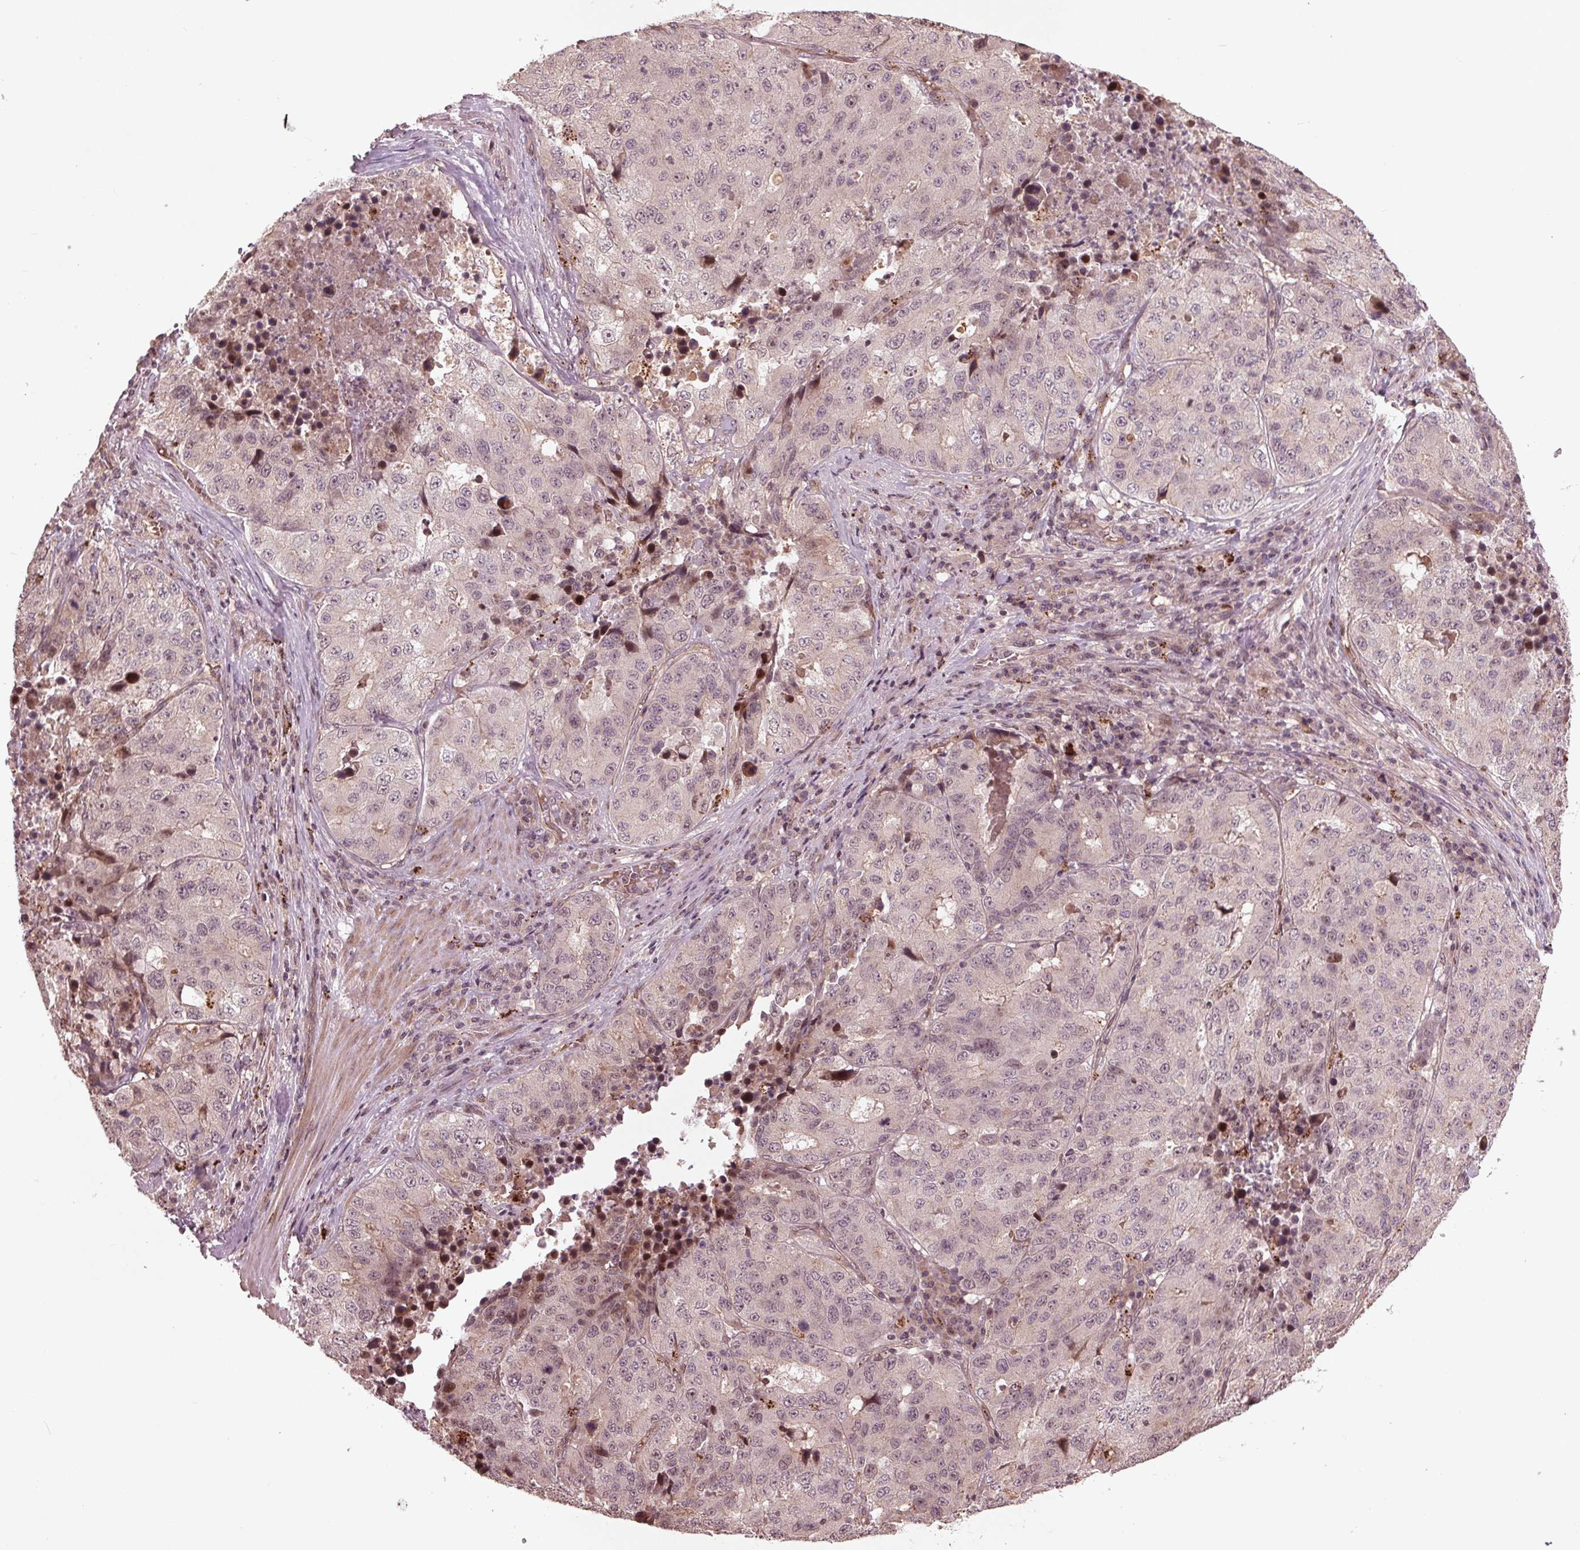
{"staining": {"intensity": "negative", "quantity": "none", "location": "none"}, "tissue": "stomach cancer", "cell_type": "Tumor cells", "image_type": "cancer", "snomed": [{"axis": "morphology", "description": "Adenocarcinoma, NOS"}, {"axis": "topography", "description": "Stomach"}], "caption": "DAB (3,3'-diaminobenzidine) immunohistochemical staining of human stomach adenocarcinoma displays no significant staining in tumor cells. (DAB (3,3'-diaminobenzidine) immunohistochemistry (IHC) with hematoxylin counter stain).", "gene": "CDKL4", "patient": {"sex": "male", "age": 71}}